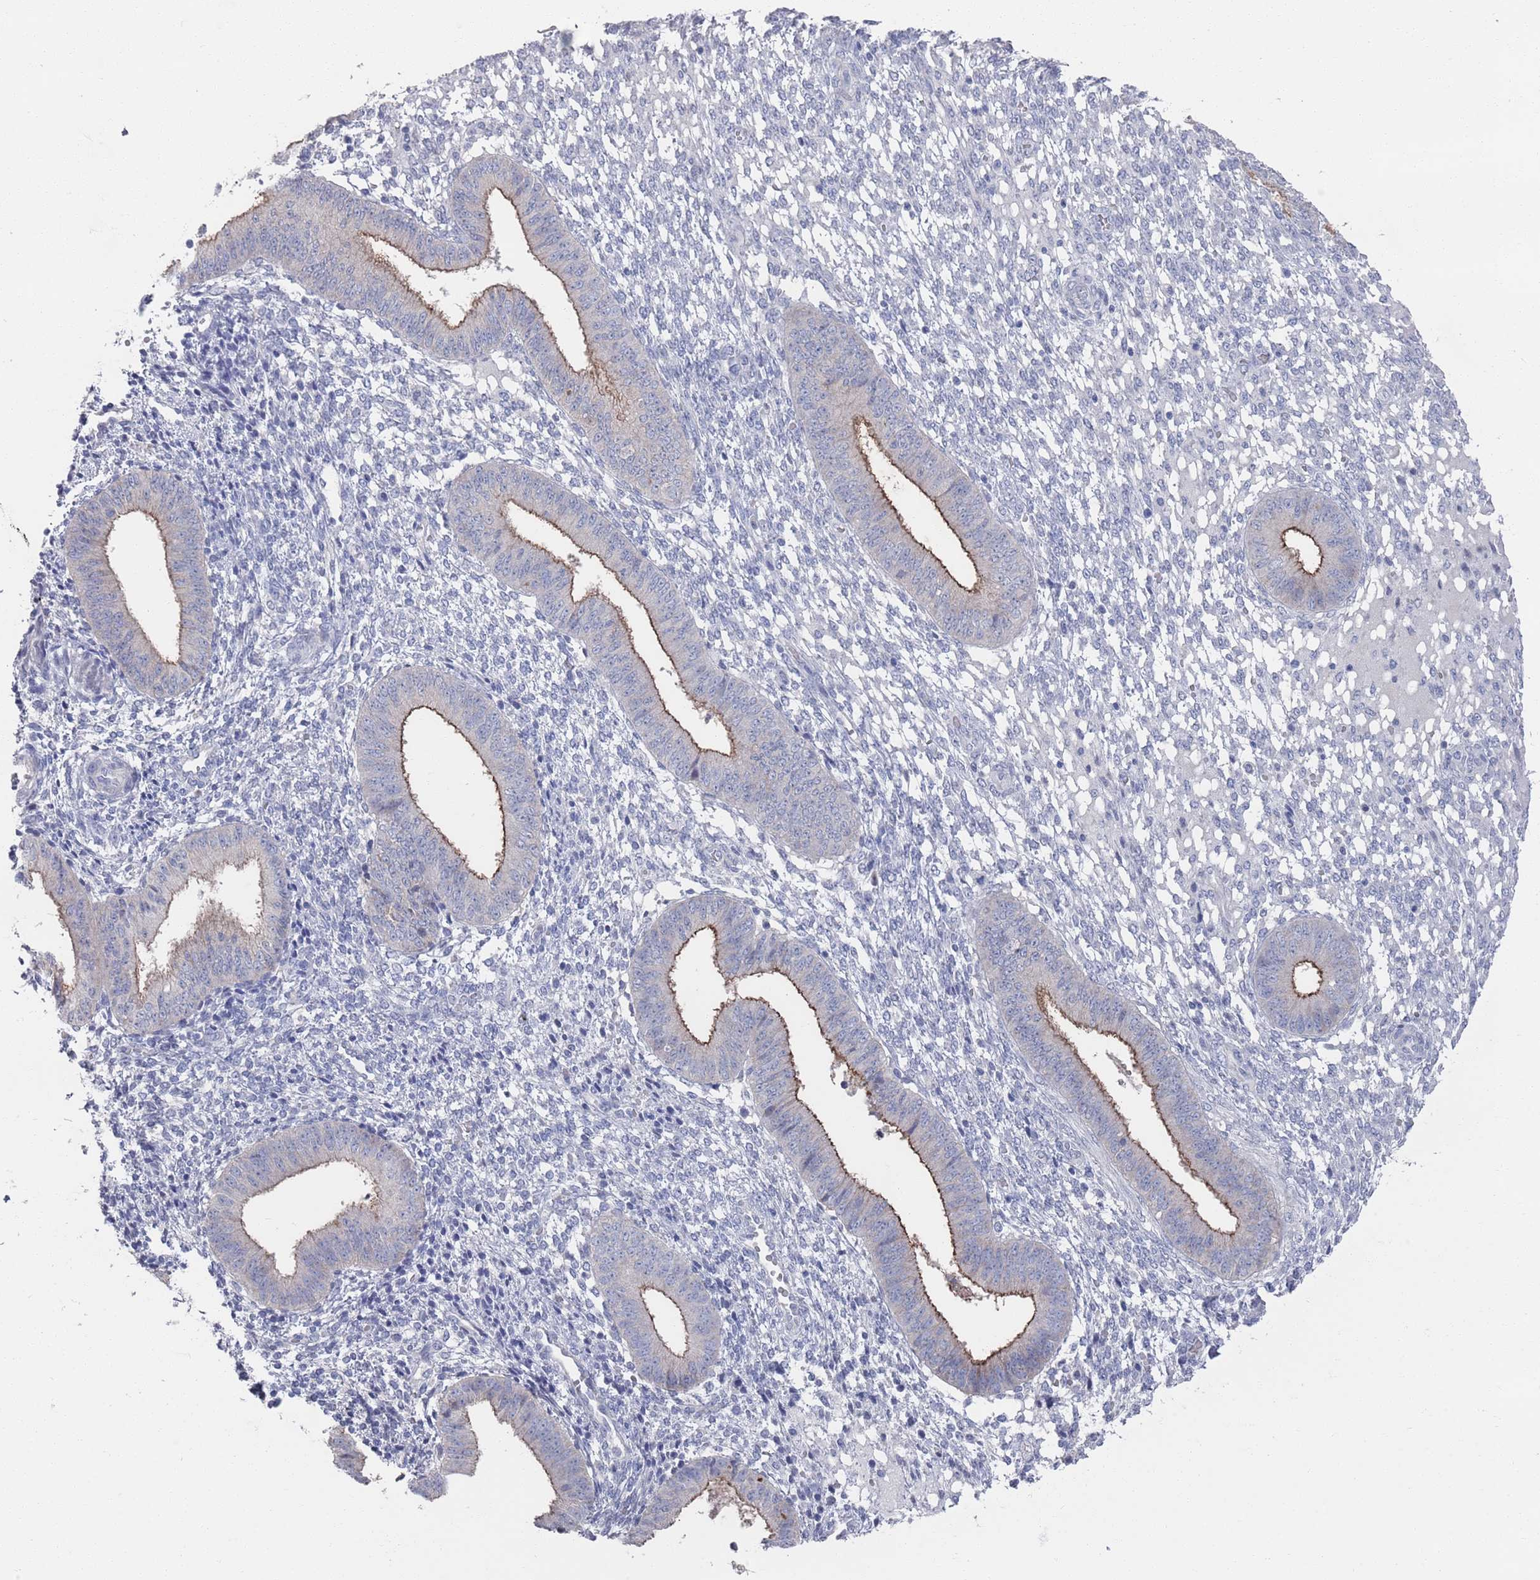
{"staining": {"intensity": "negative", "quantity": "none", "location": "none"}, "tissue": "endometrium", "cell_type": "Cells in endometrial stroma", "image_type": "normal", "snomed": [{"axis": "morphology", "description": "Normal tissue, NOS"}, {"axis": "topography", "description": "Endometrium"}], "caption": "This is an immunohistochemistry (IHC) photomicrograph of normal endometrium. There is no positivity in cells in endometrial stroma.", "gene": "PROM2", "patient": {"sex": "female", "age": 49}}